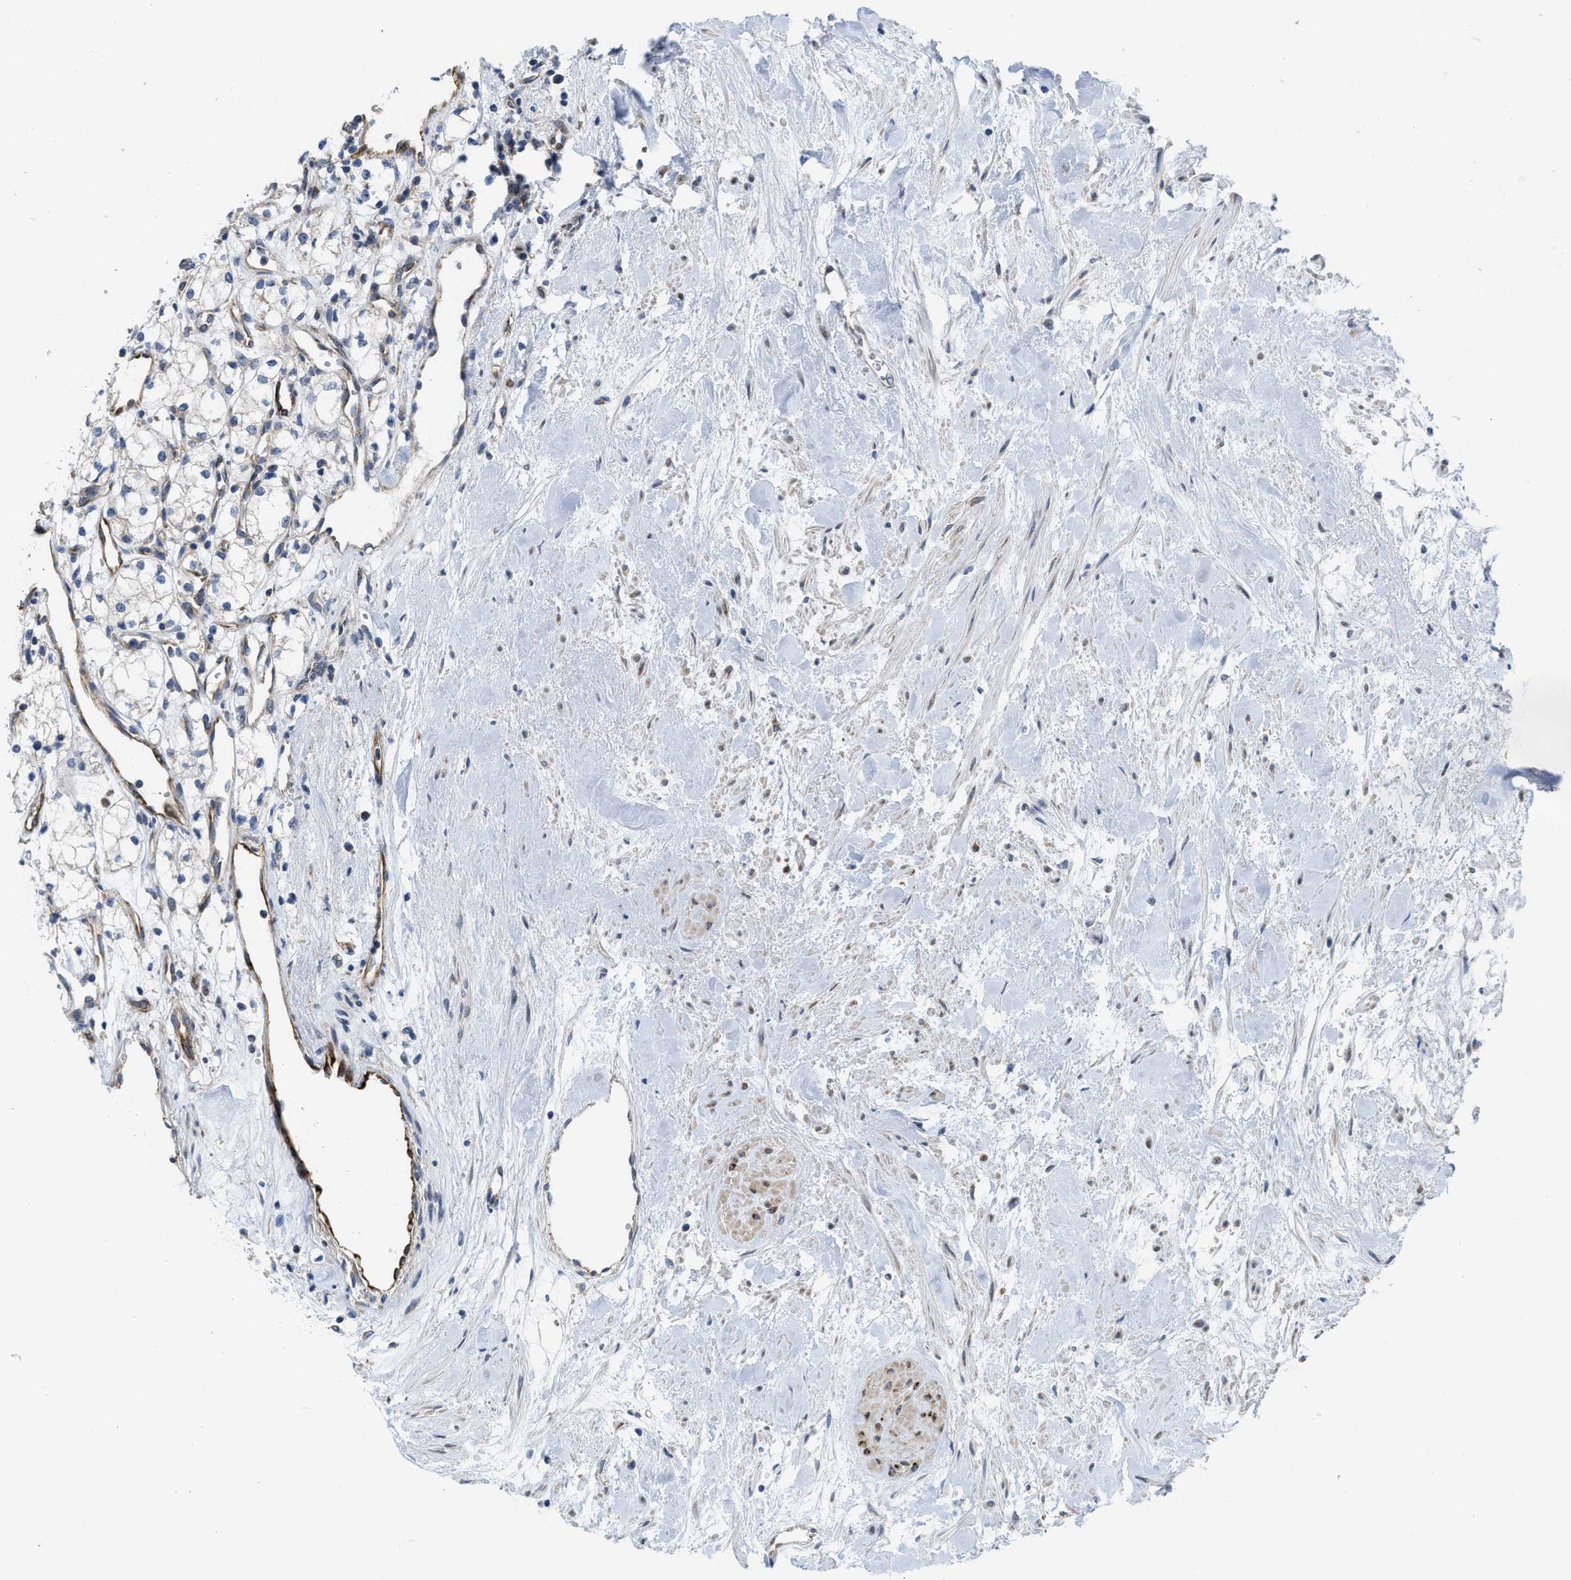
{"staining": {"intensity": "negative", "quantity": "none", "location": "none"}, "tissue": "renal cancer", "cell_type": "Tumor cells", "image_type": "cancer", "snomed": [{"axis": "morphology", "description": "Adenocarcinoma, NOS"}, {"axis": "topography", "description": "Kidney"}], "caption": "The IHC micrograph has no significant expression in tumor cells of renal cancer tissue.", "gene": "EOGT", "patient": {"sex": "male", "age": 59}}